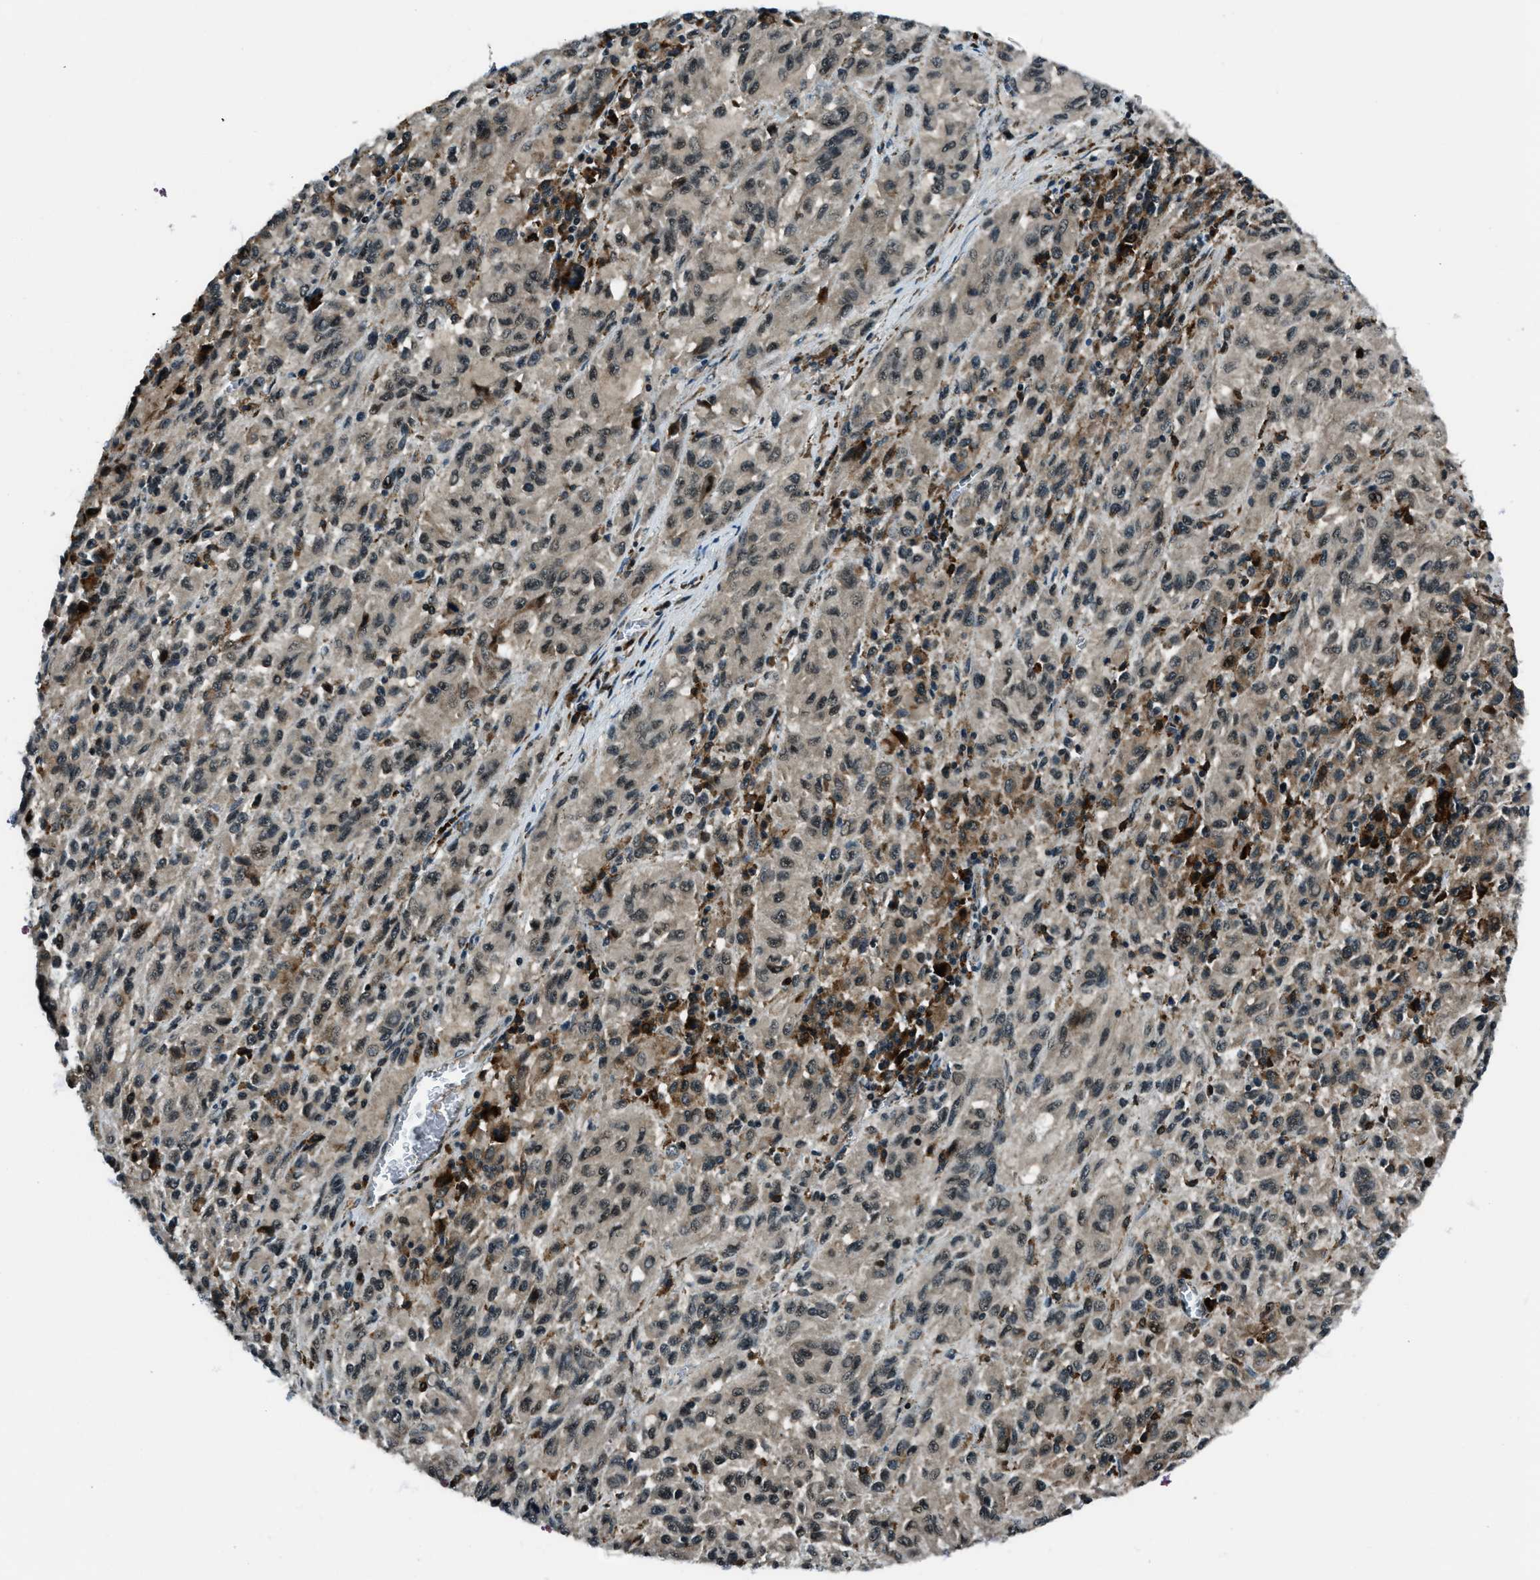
{"staining": {"intensity": "weak", "quantity": "<25%", "location": "nuclear"}, "tissue": "melanoma", "cell_type": "Tumor cells", "image_type": "cancer", "snomed": [{"axis": "morphology", "description": "Malignant melanoma, Metastatic site"}, {"axis": "topography", "description": "Lung"}], "caption": "The IHC image has no significant staining in tumor cells of malignant melanoma (metastatic site) tissue.", "gene": "ACTL9", "patient": {"sex": "male", "age": 64}}